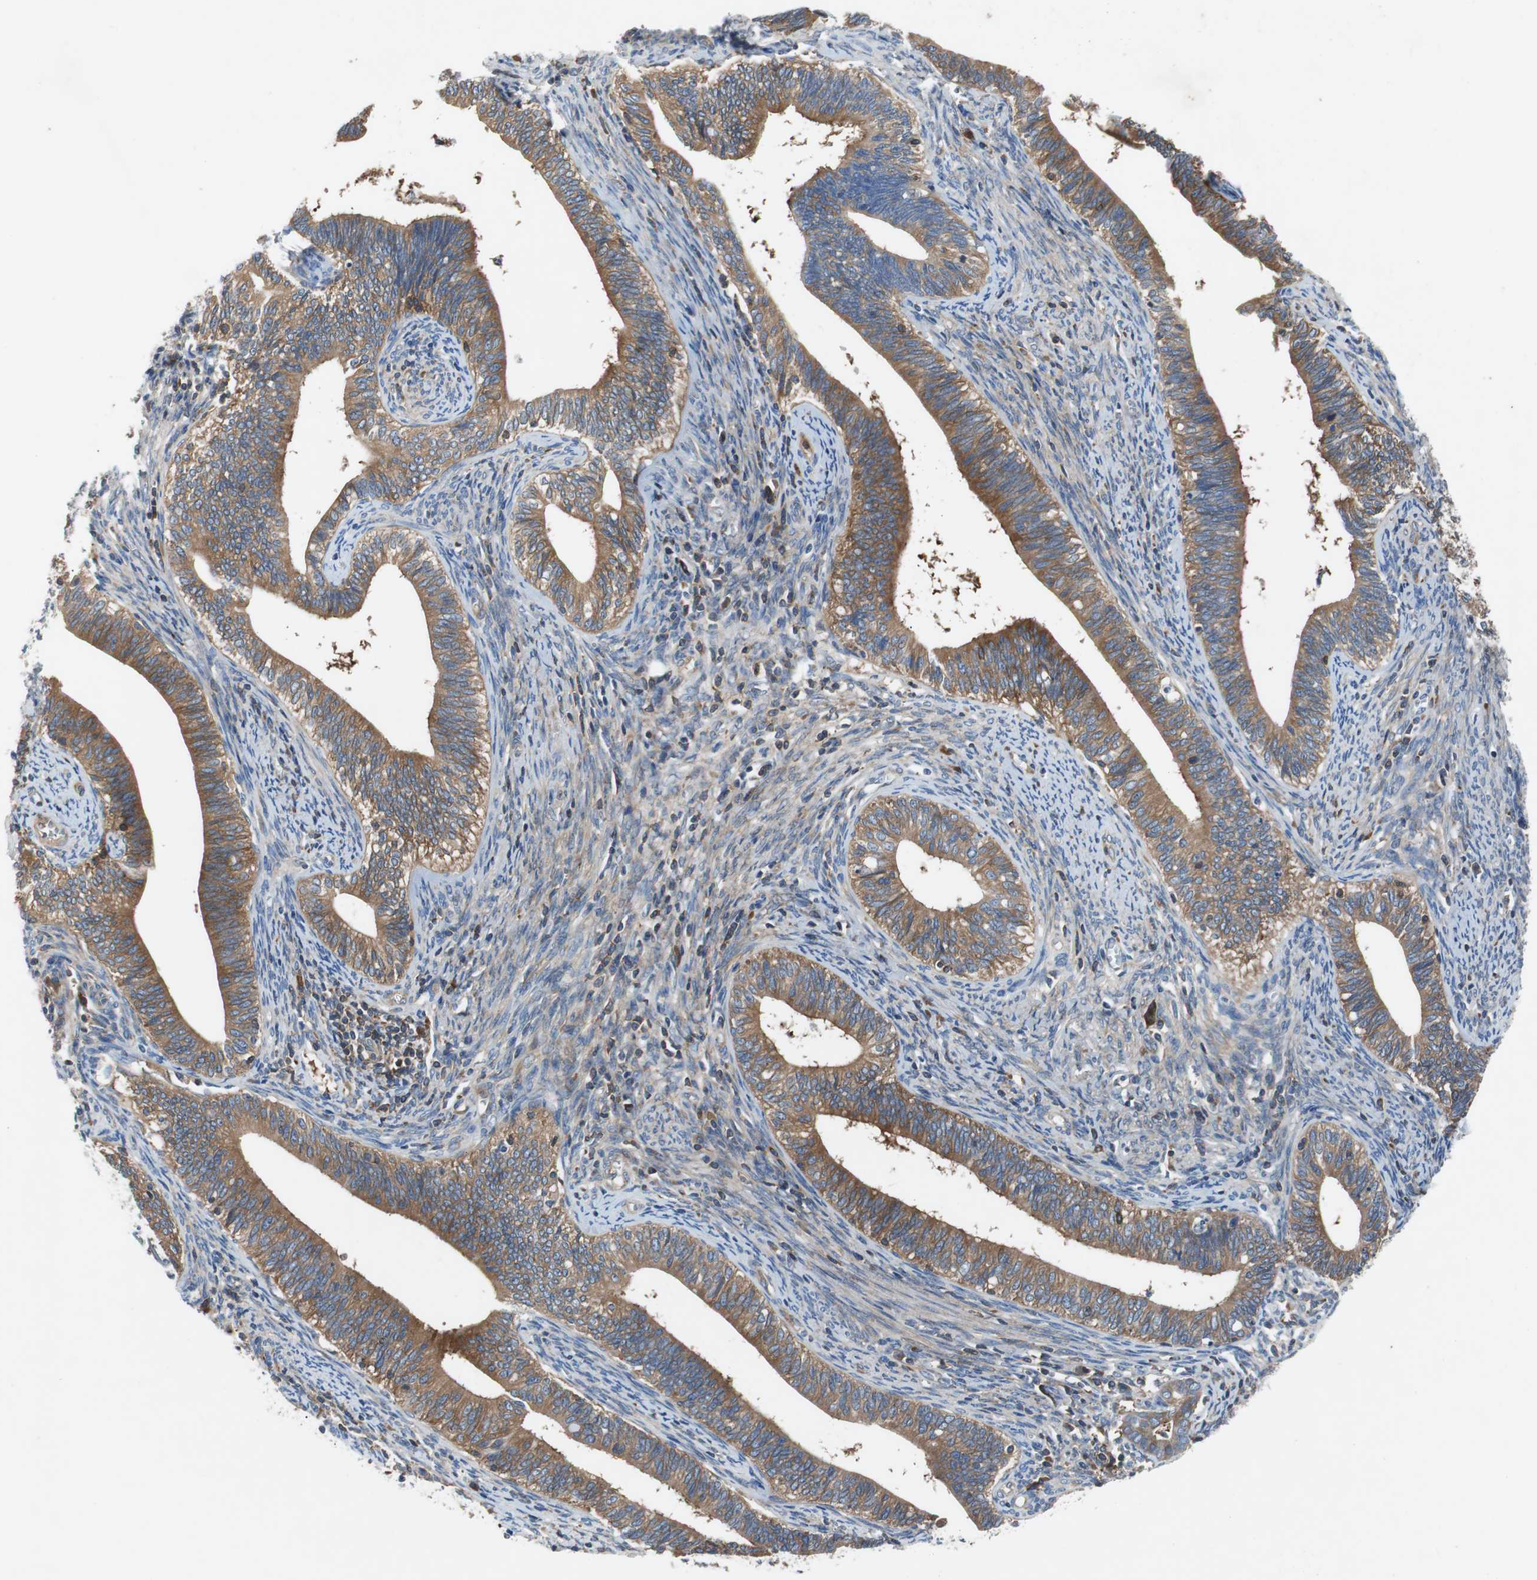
{"staining": {"intensity": "strong", "quantity": "25%-75%", "location": "cytoplasmic/membranous"}, "tissue": "cervical cancer", "cell_type": "Tumor cells", "image_type": "cancer", "snomed": [{"axis": "morphology", "description": "Adenocarcinoma, NOS"}, {"axis": "topography", "description": "Cervix"}], "caption": "A brown stain labels strong cytoplasmic/membranous staining of a protein in human cervical cancer tumor cells. Using DAB (3,3'-diaminobenzidine) (brown) and hematoxylin (blue) stains, captured at high magnification using brightfield microscopy.", "gene": "GYS1", "patient": {"sex": "female", "age": 44}}